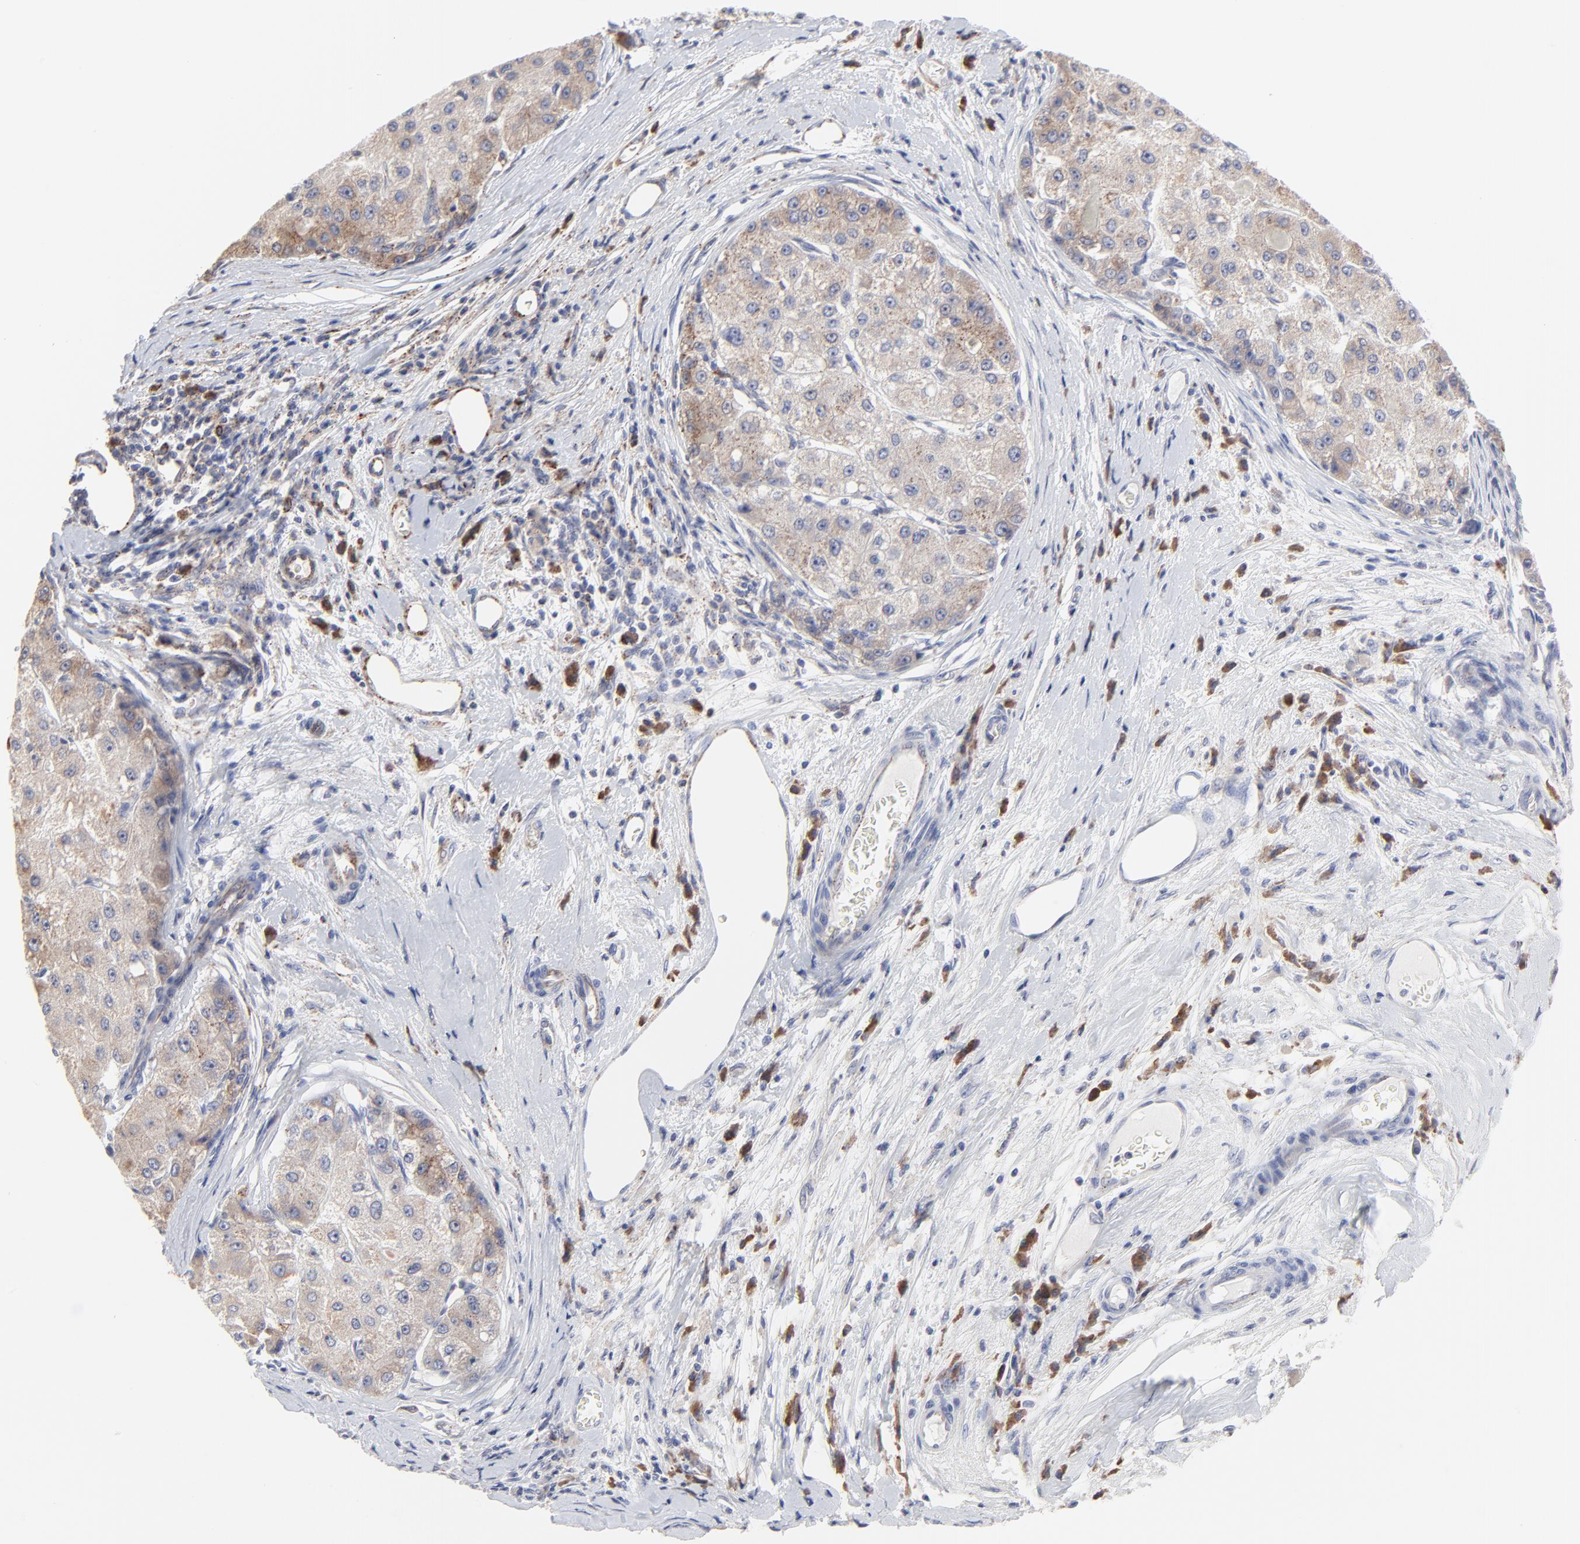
{"staining": {"intensity": "weak", "quantity": ">75%", "location": "cytoplasmic/membranous"}, "tissue": "liver cancer", "cell_type": "Tumor cells", "image_type": "cancer", "snomed": [{"axis": "morphology", "description": "Carcinoma, Hepatocellular, NOS"}, {"axis": "topography", "description": "Liver"}], "caption": "Brown immunohistochemical staining in human hepatocellular carcinoma (liver) displays weak cytoplasmic/membranous staining in about >75% of tumor cells.", "gene": "TRIM22", "patient": {"sex": "male", "age": 80}}